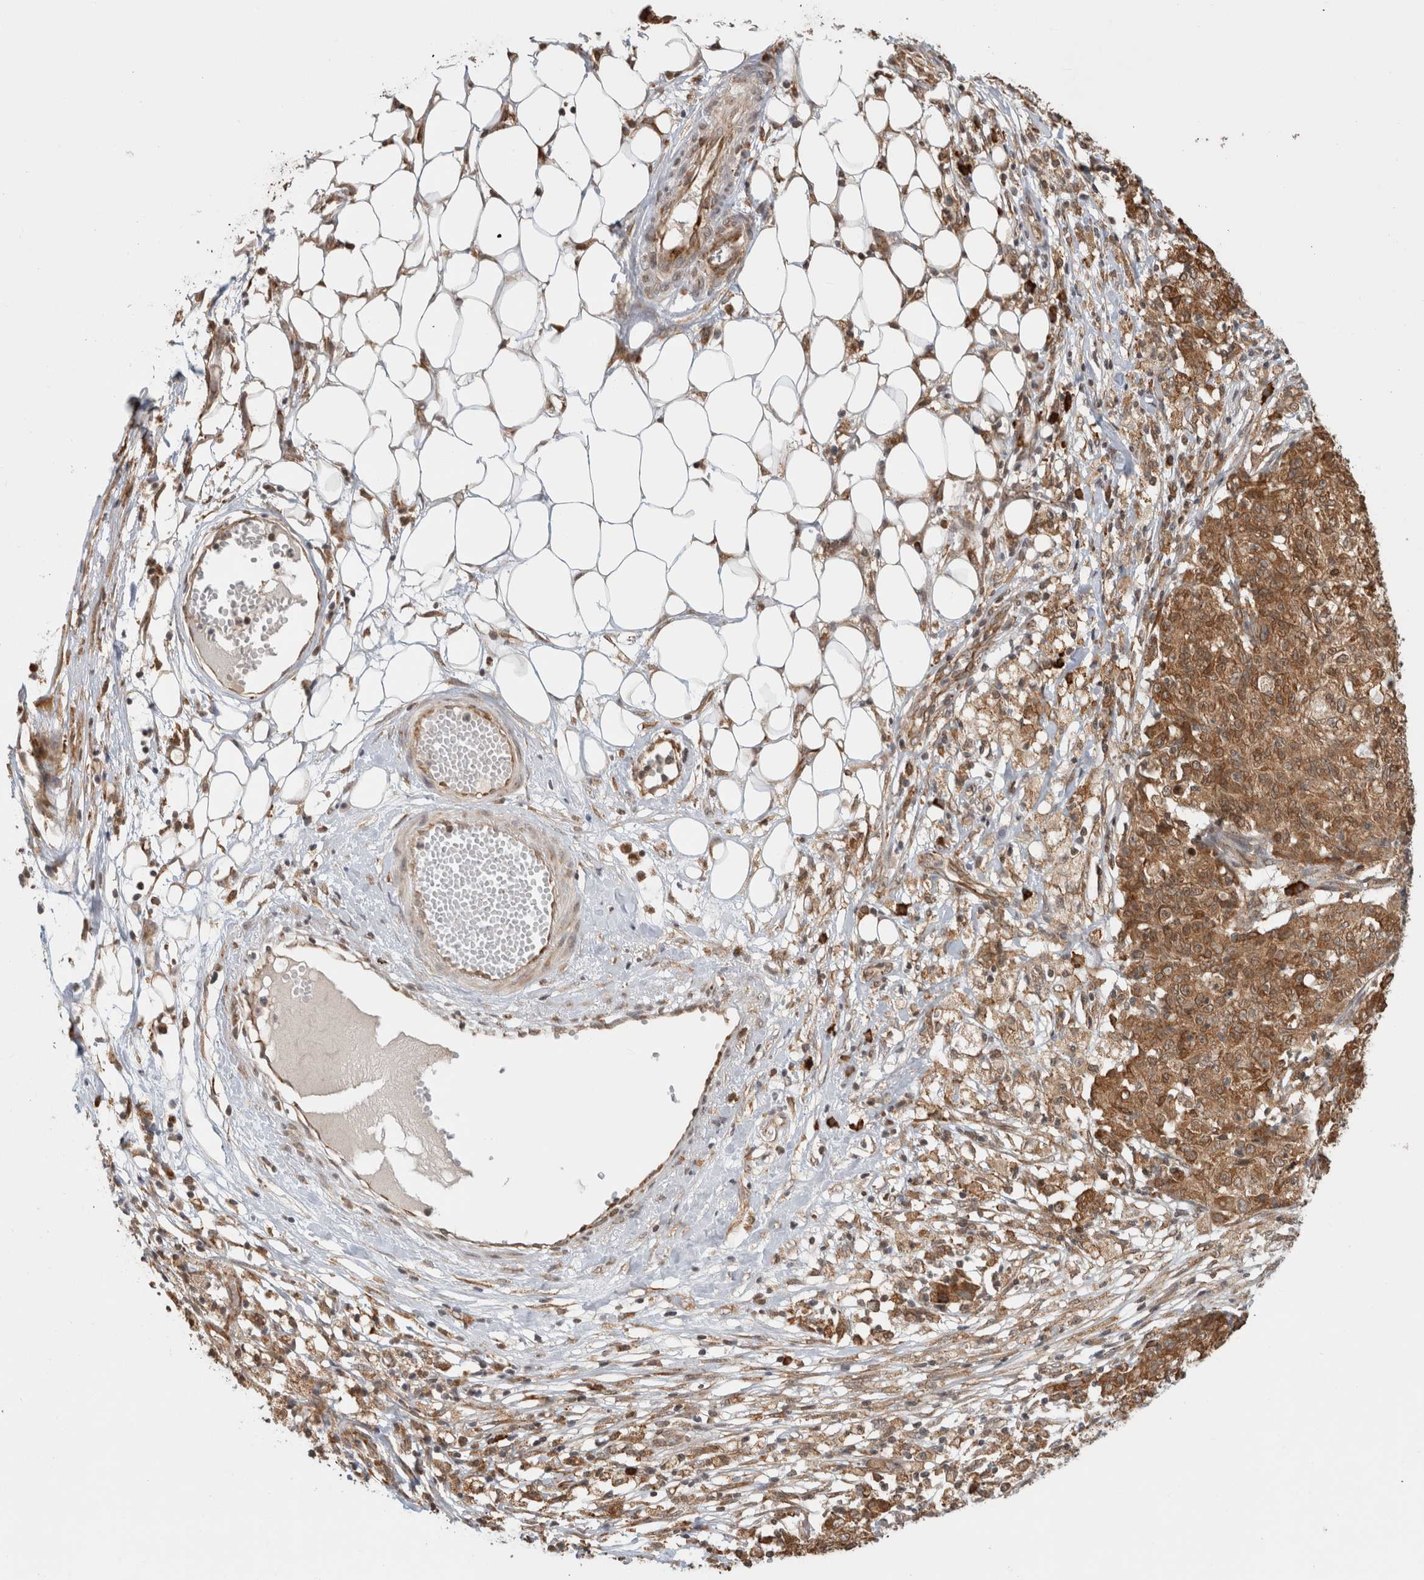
{"staining": {"intensity": "moderate", "quantity": ">75%", "location": "cytoplasmic/membranous"}, "tissue": "ovarian cancer", "cell_type": "Tumor cells", "image_type": "cancer", "snomed": [{"axis": "morphology", "description": "Carcinoma, endometroid"}, {"axis": "topography", "description": "Ovary"}], "caption": "A high-resolution micrograph shows IHC staining of ovarian cancer, which demonstrates moderate cytoplasmic/membranous positivity in about >75% of tumor cells.", "gene": "MS4A7", "patient": {"sex": "female", "age": 42}}